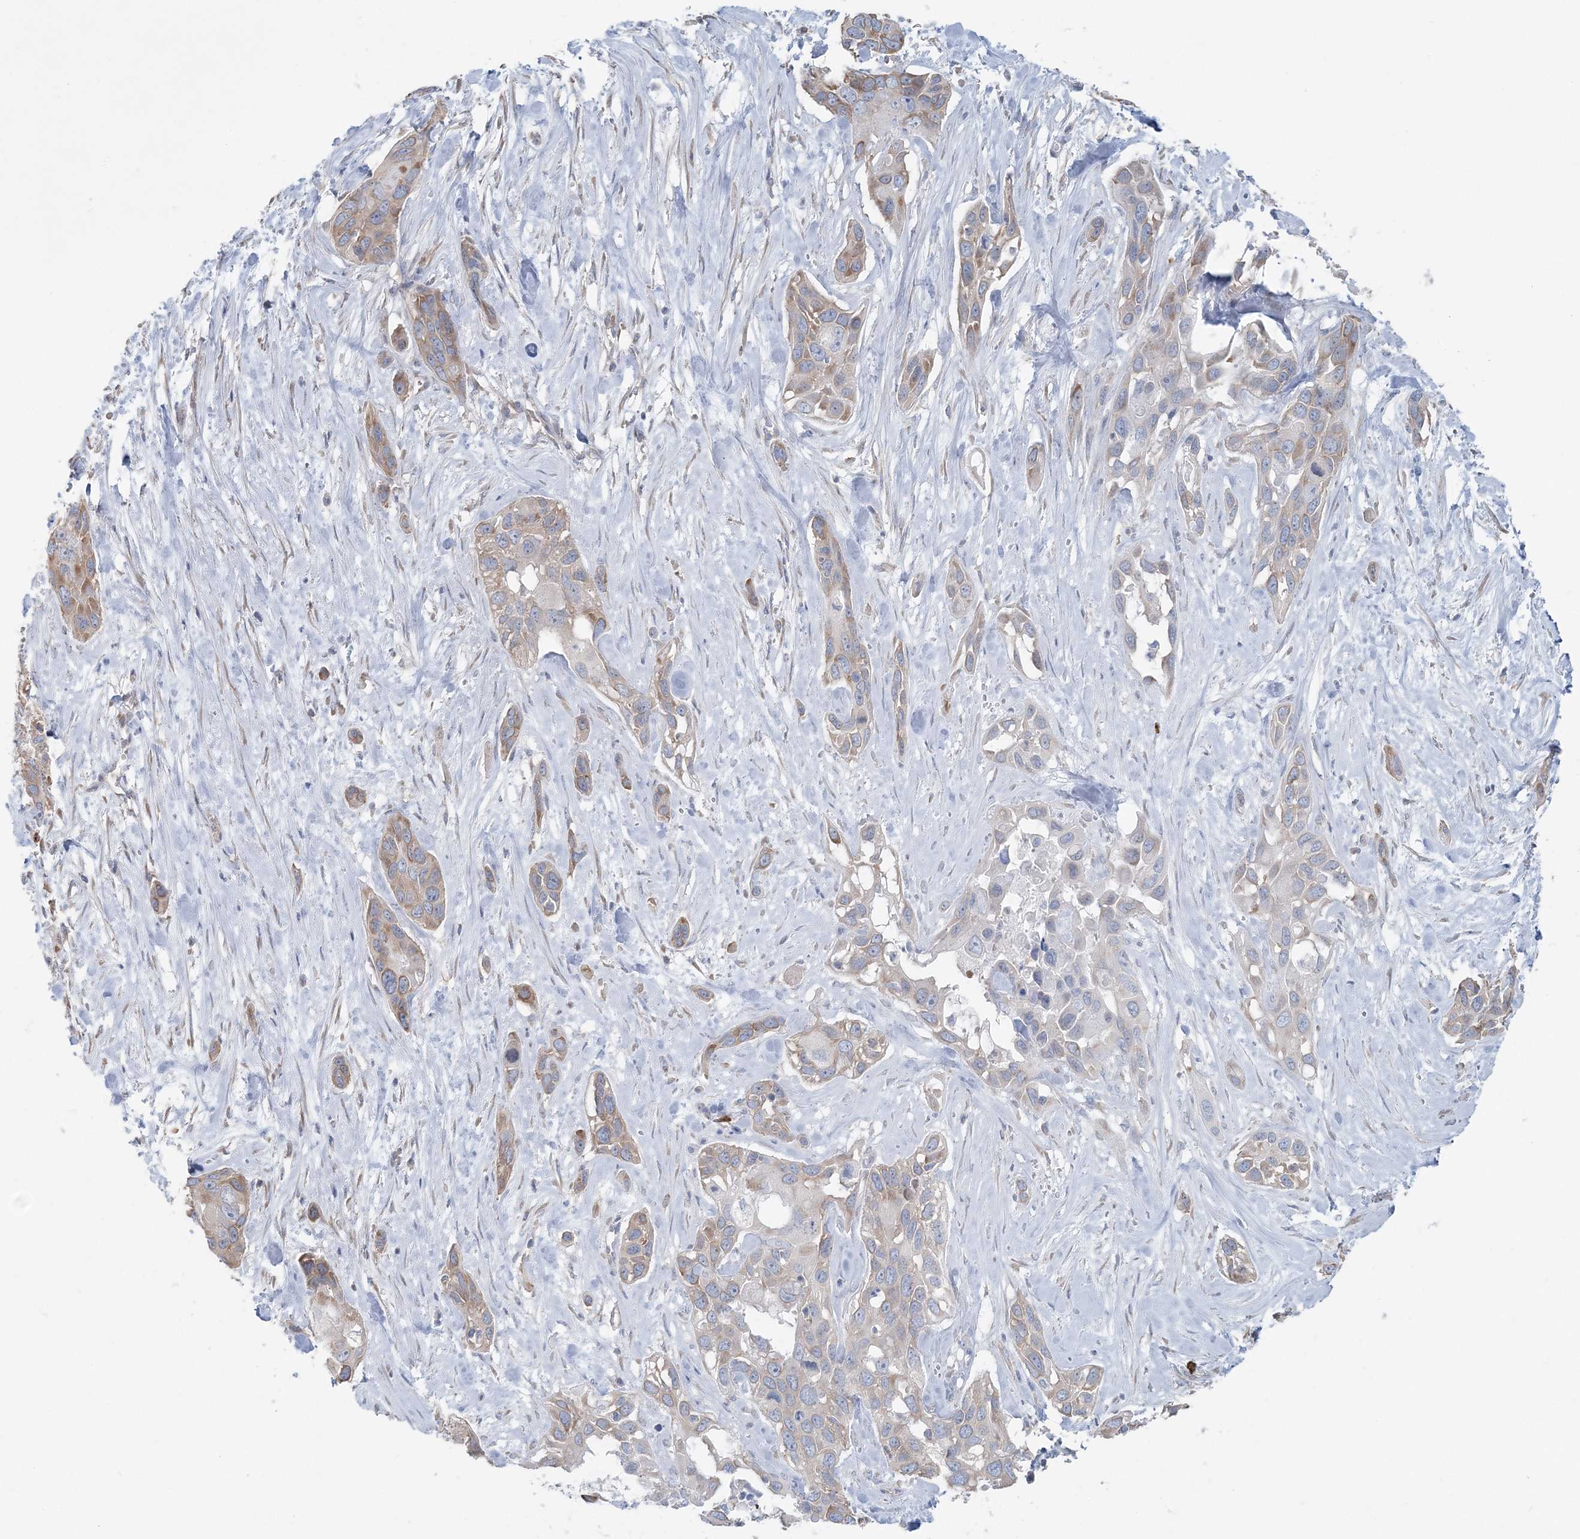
{"staining": {"intensity": "weak", "quantity": "<25%", "location": "cytoplasmic/membranous"}, "tissue": "pancreatic cancer", "cell_type": "Tumor cells", "image_type": "cancer", "snomed": [{"axis": "morphology", "description": "Adenocarcinoma, NOS"}, {"axis": "topography", "description": "Pancreas"}], "caption": "Immunohistochemical staining of human pancreatic adenocarcinoma demonstrates no significant expression in tumor cells.", "gene": "CCNJ", "patient": {"sex": "female", "age": 60}}